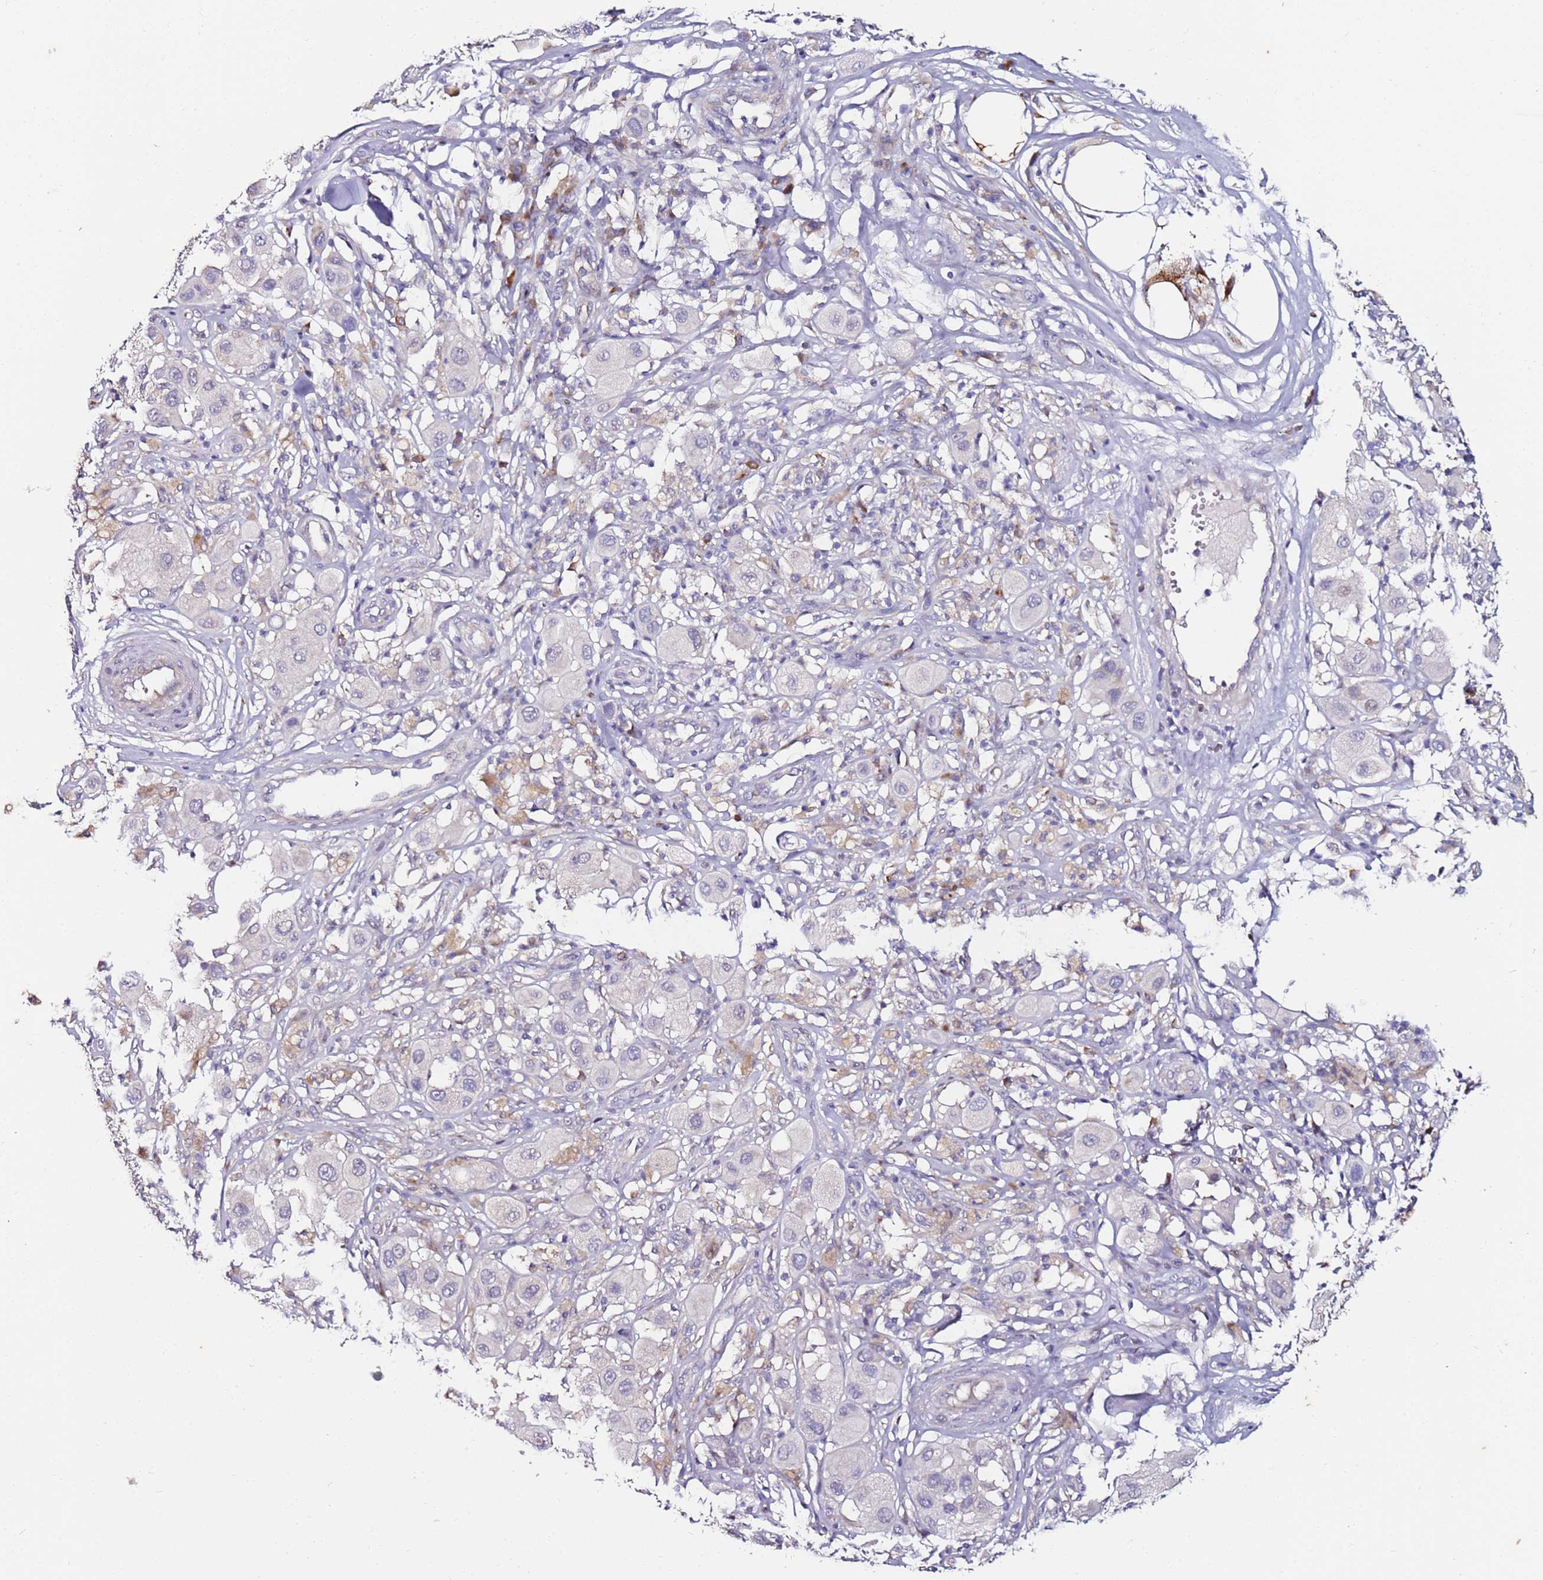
{"staining": {"intensity": "negative", "quantity": "none", "location": "none"}, "tissue": "melanoma", "cell_type": "Tumor cells", "image_type": "cancer", "snomed": [{"axis": "morphology", "description": "Malignant melanoma, Metastatic site"}, {"axis": "topography", "description": "Skin"}], "caption": "Tumor cells are negative for protein expression in human malignant melanoma (metastatic site).", "gene": "SRRM5", "patient": {"sex": "male", "age": 41}}